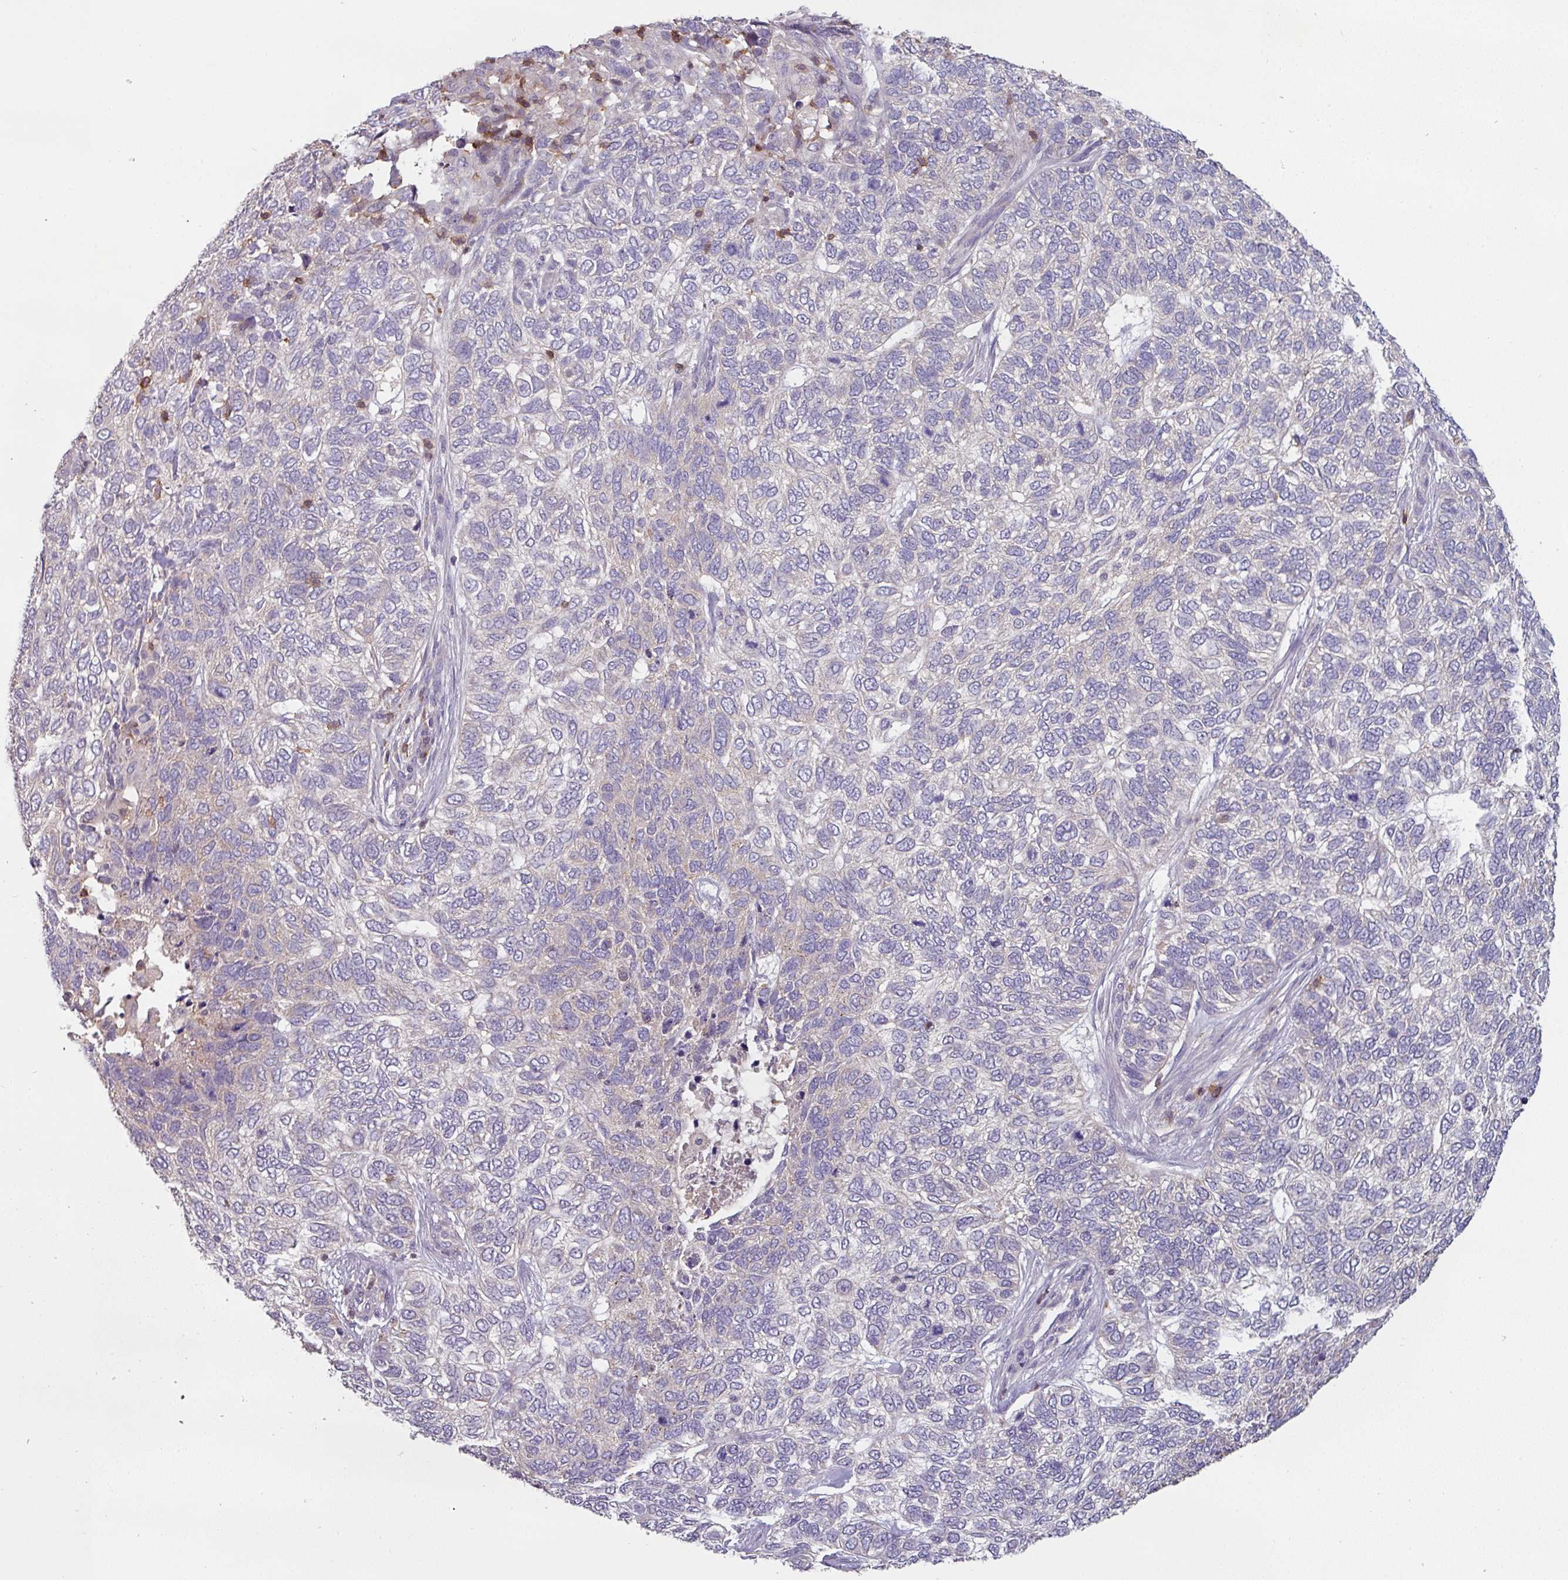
{"staining": {"intensity": "negative", "quantity": "none", "location": "none"}, "tissue": "skin cancer", "cell_type": "Tumor cells", "image_type": "cancer", "snomed": [{"axis": "morphology", "description": "Basal cell carcinoma"}, {"axis": "topography", "description": "Skin"}], "caption": "Protein analysis of skin cancer shows no significant positivity in tumor cells.", "gene": "CD3G", "patient": {"sex": "female", "age": 65}}